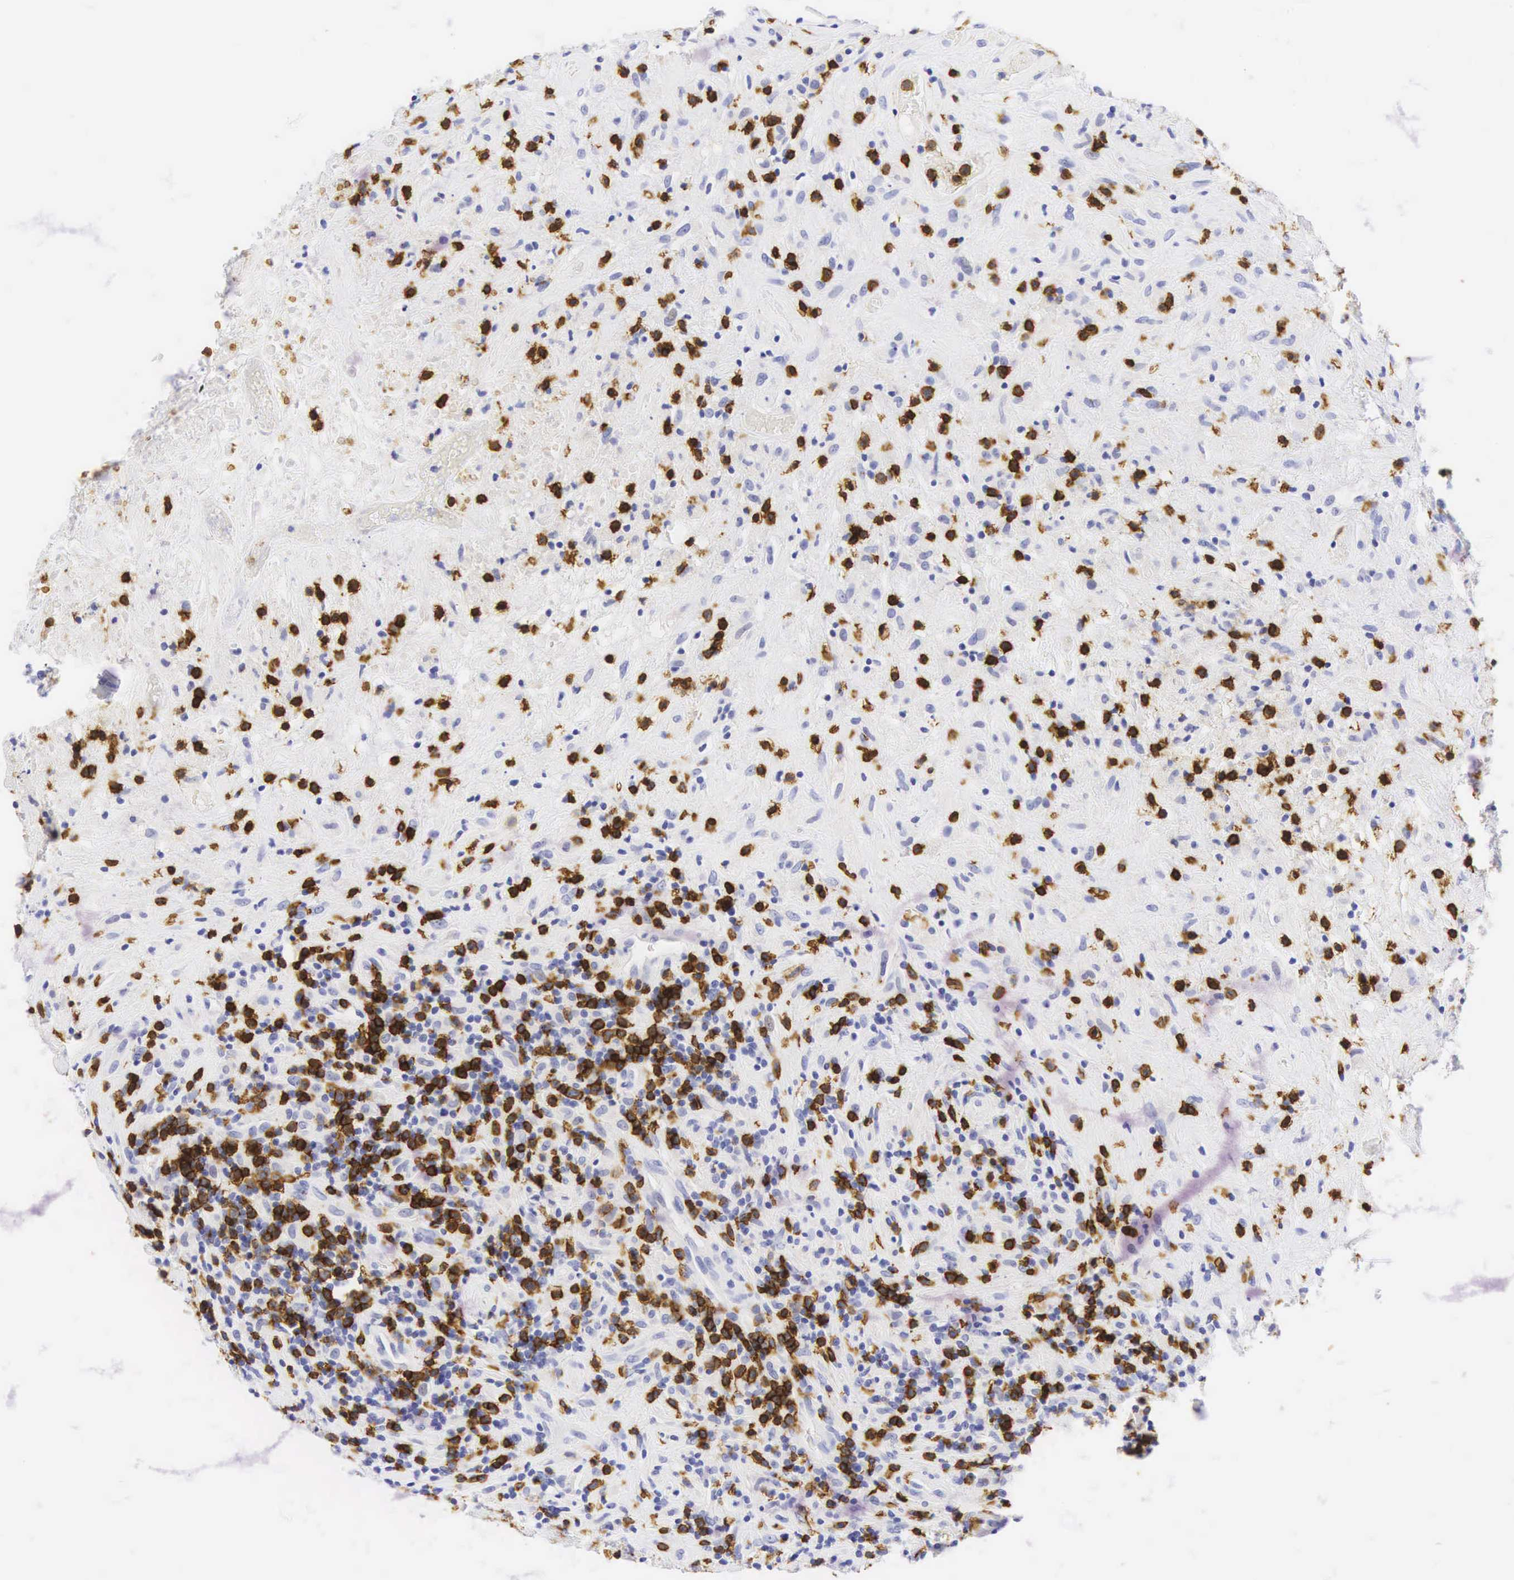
{"staining": {"intensity": "strong", "quantity": "<25%", "location": "cytoplasmic/membranous,nuclear"}, "tissue": "lymphoma", "cell_type": "Tumor cells", "image_type": "cancer", "snomed": [{"axis": "morphology", "description": "Hodgkin's disease, NOS"}, {"axis": "topography", "description": "Lymph node"}], "caption": "Human Hodgkin's disease stained with a brown dye displays strong cytoplasmic/membranous and nuclear positive expression in approximately <25% of tumor cells.", "gene": "CD8A", "patient": {"sex": "male", "age": 46}}